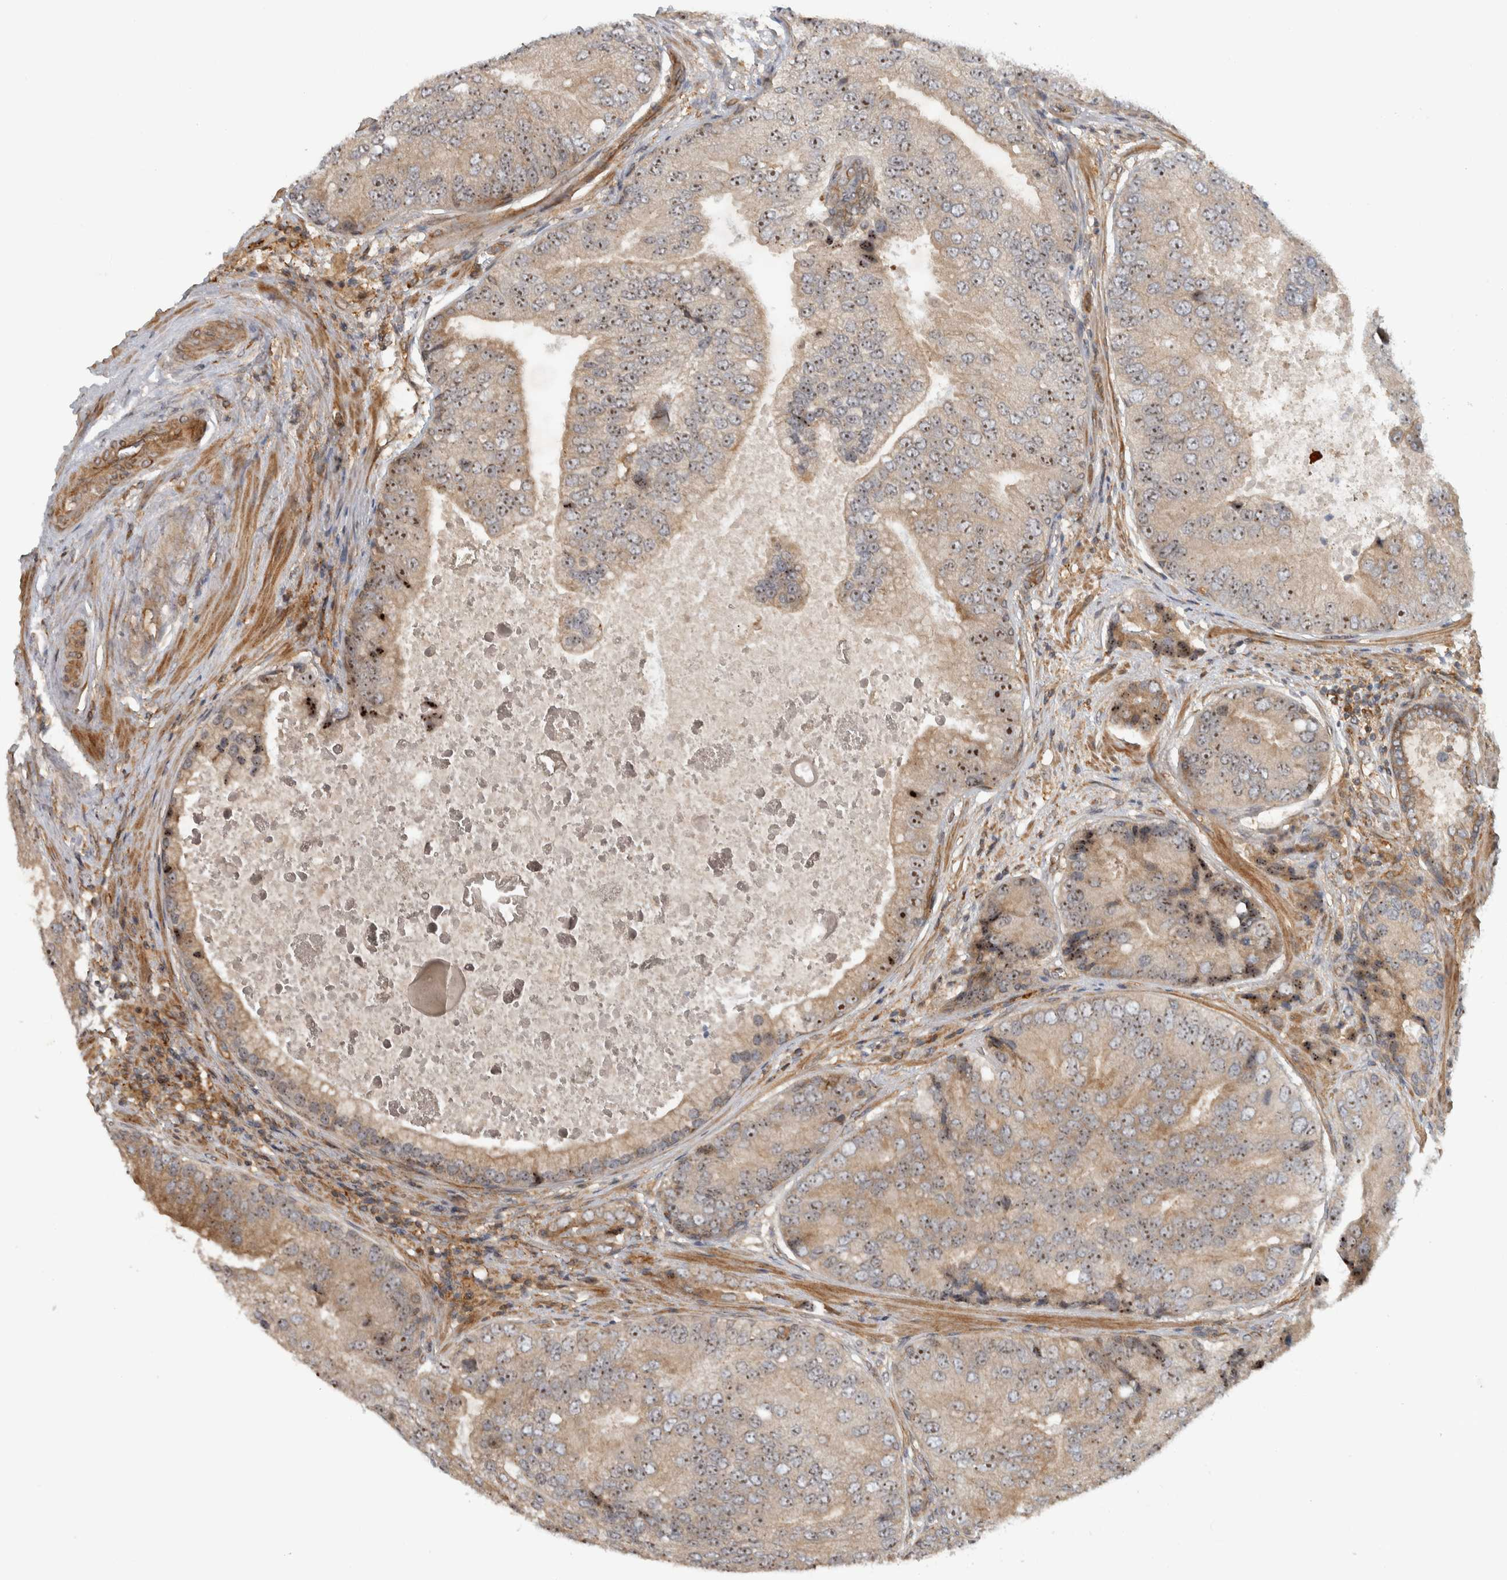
{"staining": {"intensity": "moderate", "quantity": ">75%", "location": "cytoplasmic/membranous,nuclear"}, "tissue": "prostate cancer", "cell_type": "Tumor cells", "image_type": "cancer", "snomed": [{"axis": "morphology", "description": "Adenocarcinoma, High grade"}, {"axis": "topography", "description": "Prostate"}], "caption": "A high-resolution histopathology image shows immunohistochemistry (IHC) staining of prostate cancer, which demonstrates moderate cytoplasmic/membranous and nuclear expression in approximately >75% of tumor cells.", "gene": "WASF2", "patient": {"sex": "male", "age": 70}}